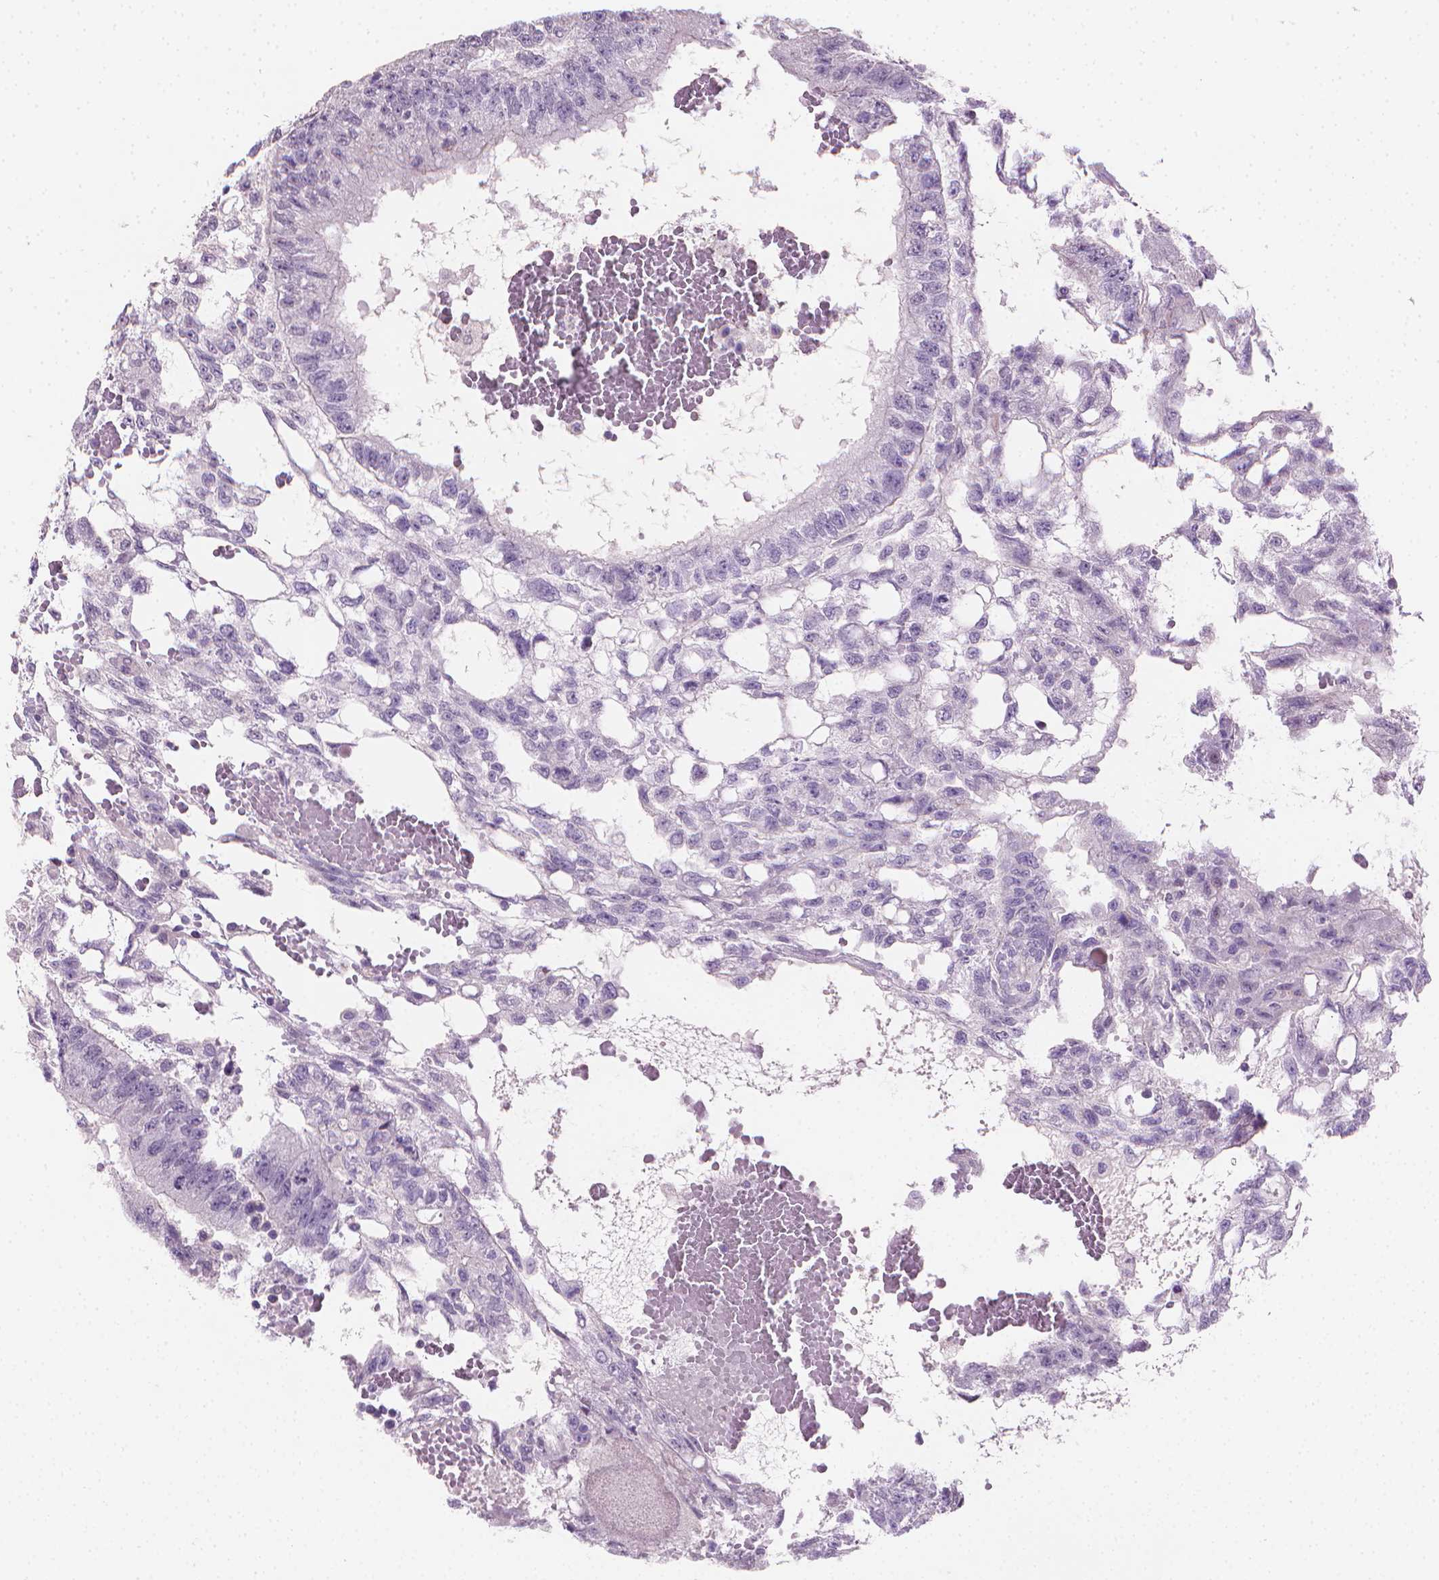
{"staining": {"intensity": "negative", "quantity": "none", "location": "none"}, "tissue": "testis cancer", "cell_type": "Tumor cells", "image_type": "cancer", "snomed": [{"axis": "morphology", "description": "Carcinoma, Embryonal, NOS"}, {"axis": "topography", "description": "Testis"}], "caption": "An IHC micrograph of testis cancer (embryonal carcinoma) is shown. There is no staining in tumor cells of testis cancer (embryonal carcinoma). (DAB IHC, high magnification).", "gene": "CLXN", "patient": {"sex": "male", "age": 32}}